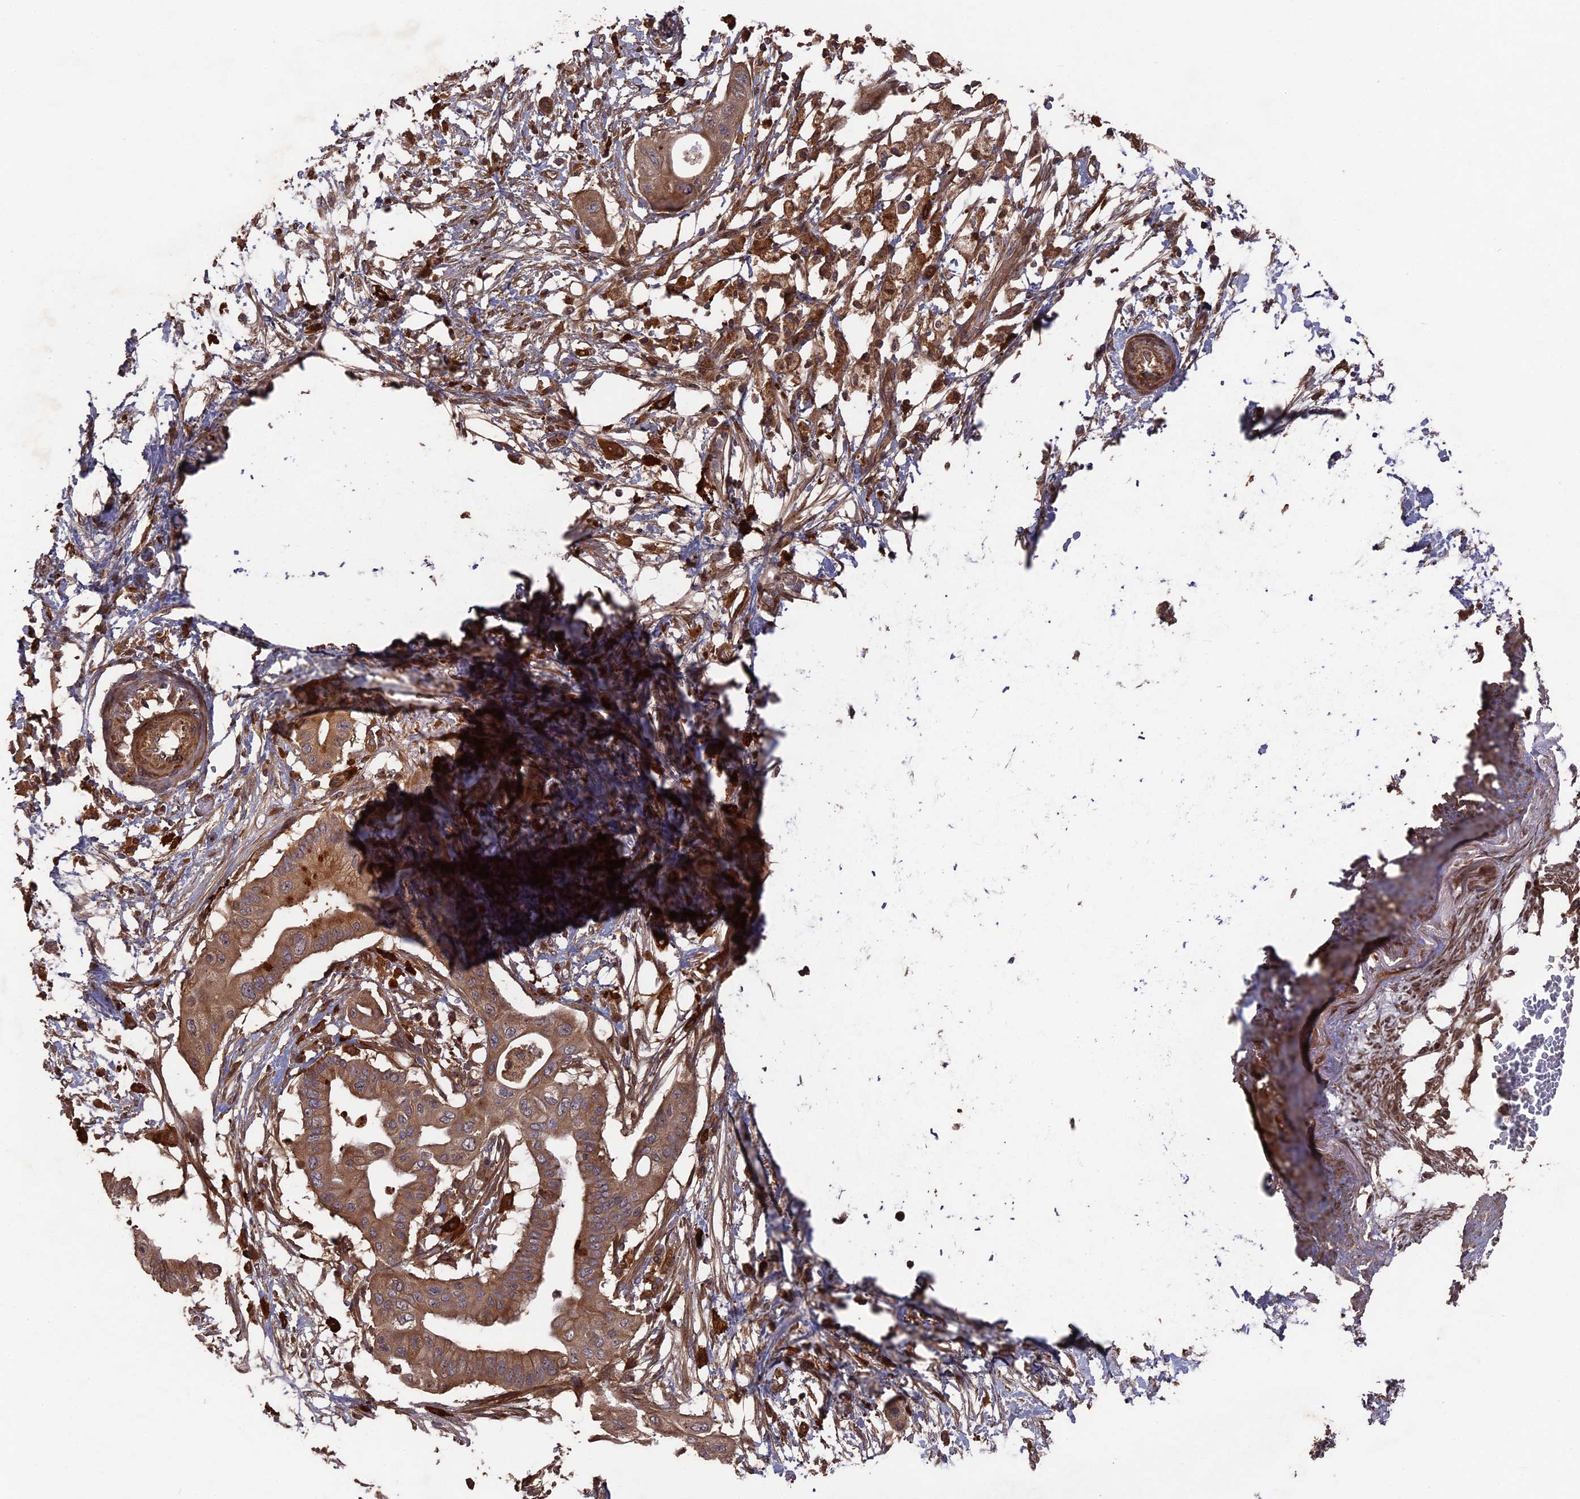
{"staining": {"intensity": "moderate", "quantity": ">75%", "location": "cytoplasmic/membranous"}, "tissue": "pancreatic cancer", "cell_type": "Tumor cells", "image_type": "cancer", "snomed": [{"axis": "morphology", "description": "Adenocarcinoma, NOS"}, {"axis": "topography", "description": "Pancreas"}], "caption": "Immunohistochemistry micrograph of neoplastic tissue: human pancreatic cancer stained using immunohistochemistry (IHC) reveals medium levels of moderate protein expression localized specifically in the cytoplasmic/membranous of tumor cells, appearing as a cytoplasmic/membranous brown color.", "gene": "DEF8", "patient": {"sex": "male", "age": 68}}